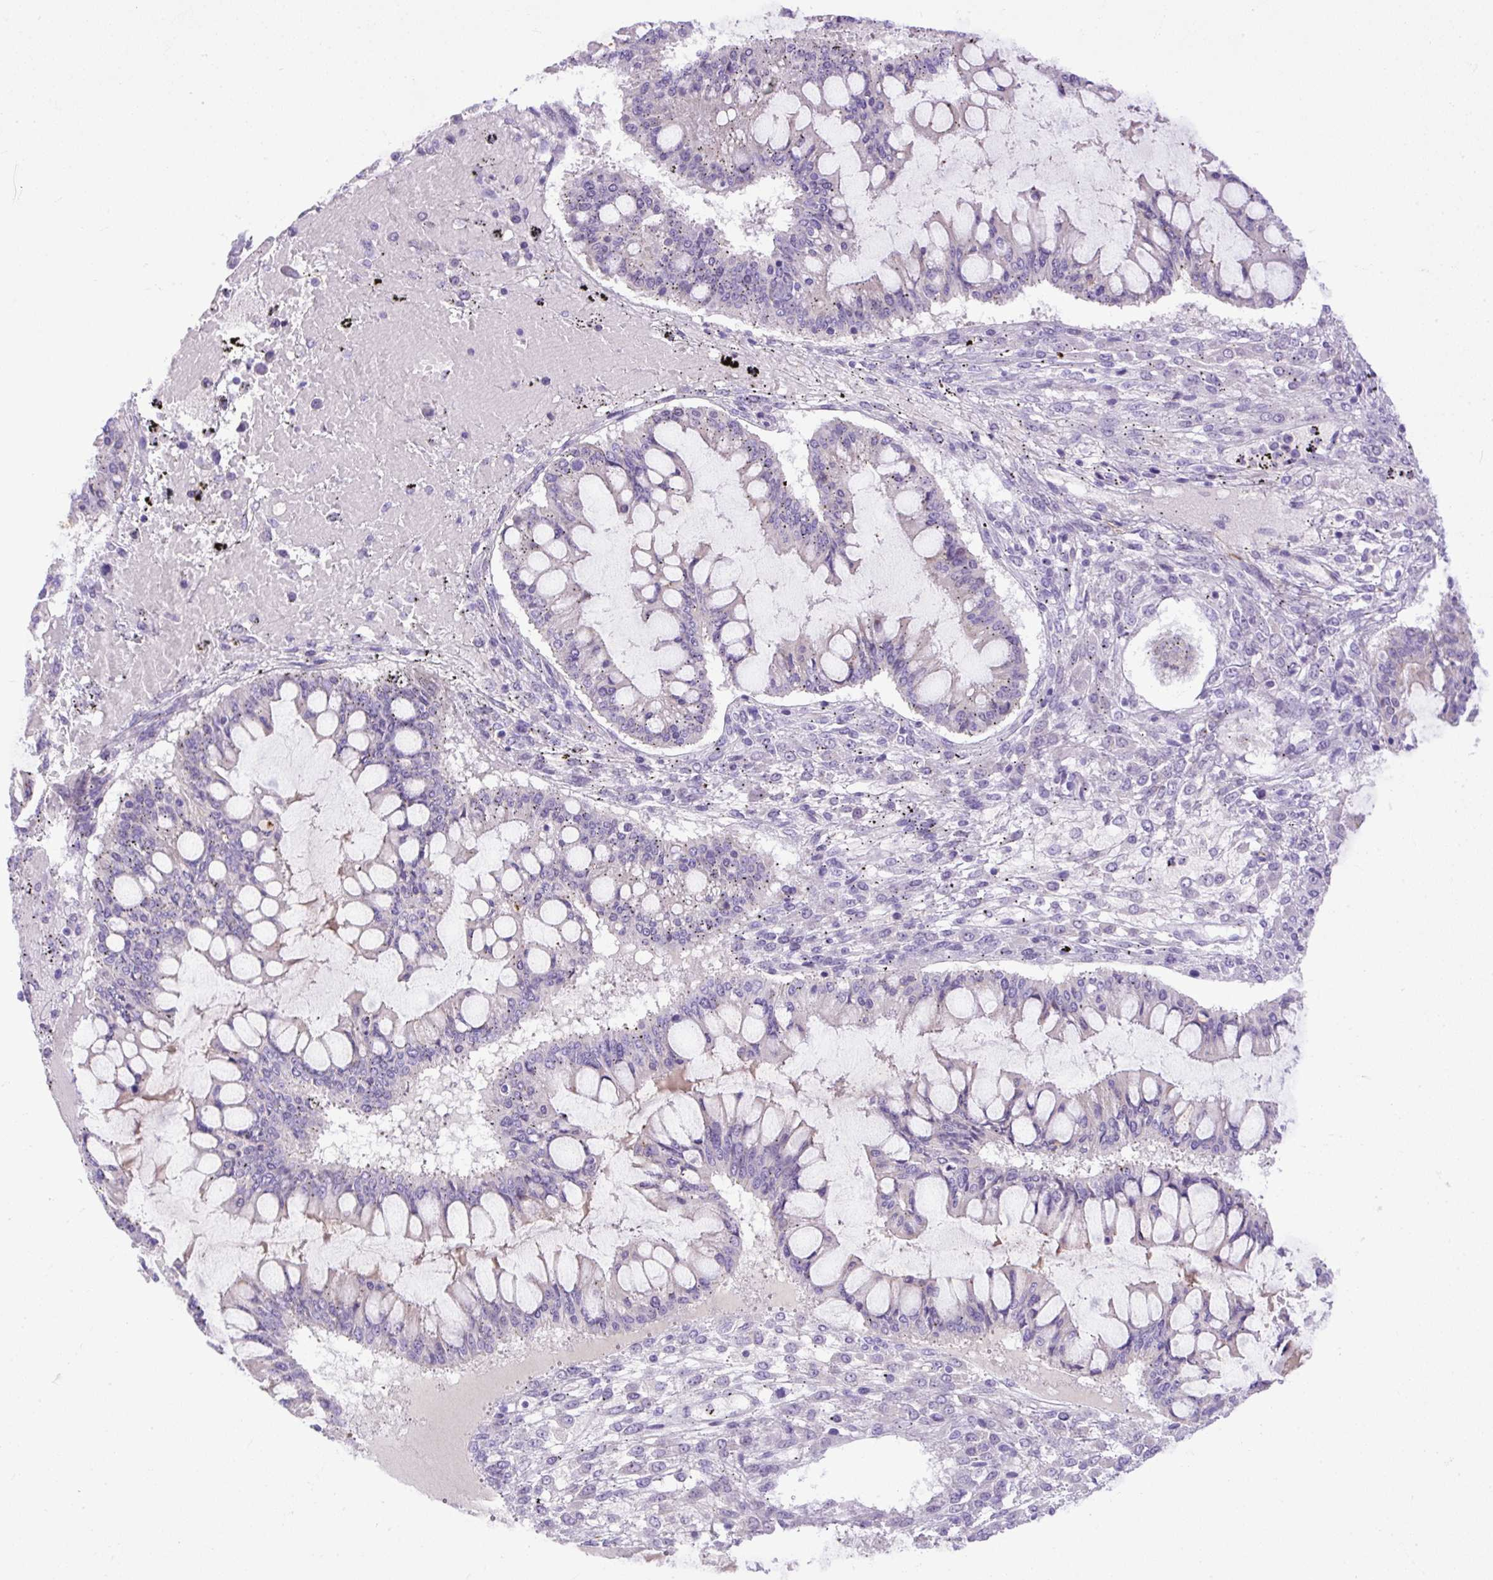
{"staining": {"intensity": "negative", "quantity": "none", "location": "none"}, "tissue": "ovarian cancer", "cell_type": "Tumor cells", "image_type": "cancer", "snomed": [{"axis": "morphology", "description": "Cystadenocarcinoma, mucinous, NOS"}, {"axis": "topography", "description": "Ovary"}], "caption": "This is a image of immunohistochemistry (IHC) staining of ovarian cancer (mucinous cystadenocarcinoma), which shows no expression in tumor cells.", "gene": "SPTBN5", "patient": {"sex": "female", "age": 73}}